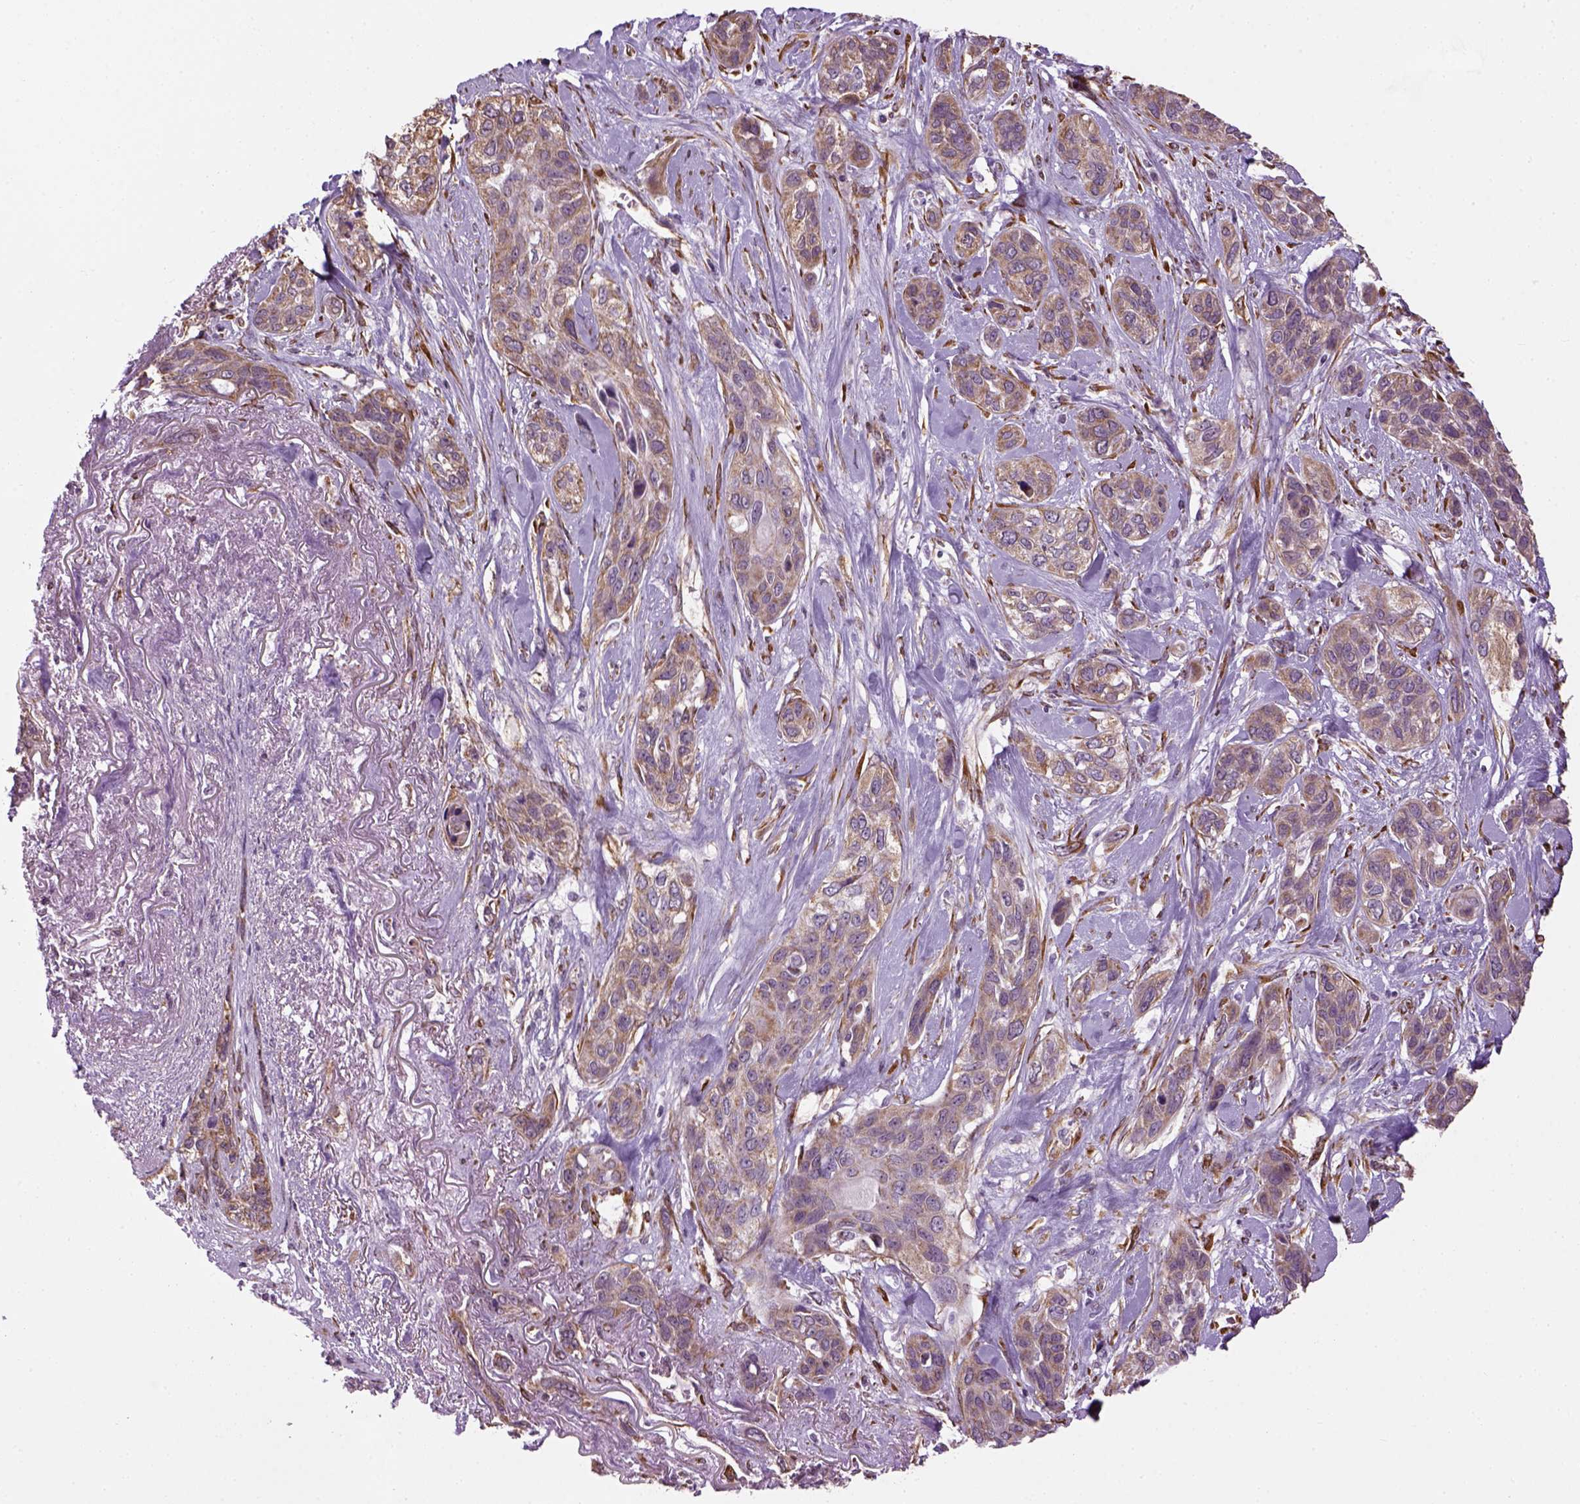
{"staining": {"intensity": "weak", "quantity": "<25%", "location": "cytoplasmic/membranous"}, "tissue": "lung cancer", "cell_type": "Tumor cells", "image_type": "cancer", "snomed": [{"axis": "morphology", "description": "Squamous cell carcinoma, NOS"}, {"axis": "topography", "description": "Lung"}], "caption": "This is an IHC photomicrograph of lung squamous cell carcinoma. There is no positivity in tumor cells.", "gene": "XK", "patient": {"sex": "female", "age": 70}}